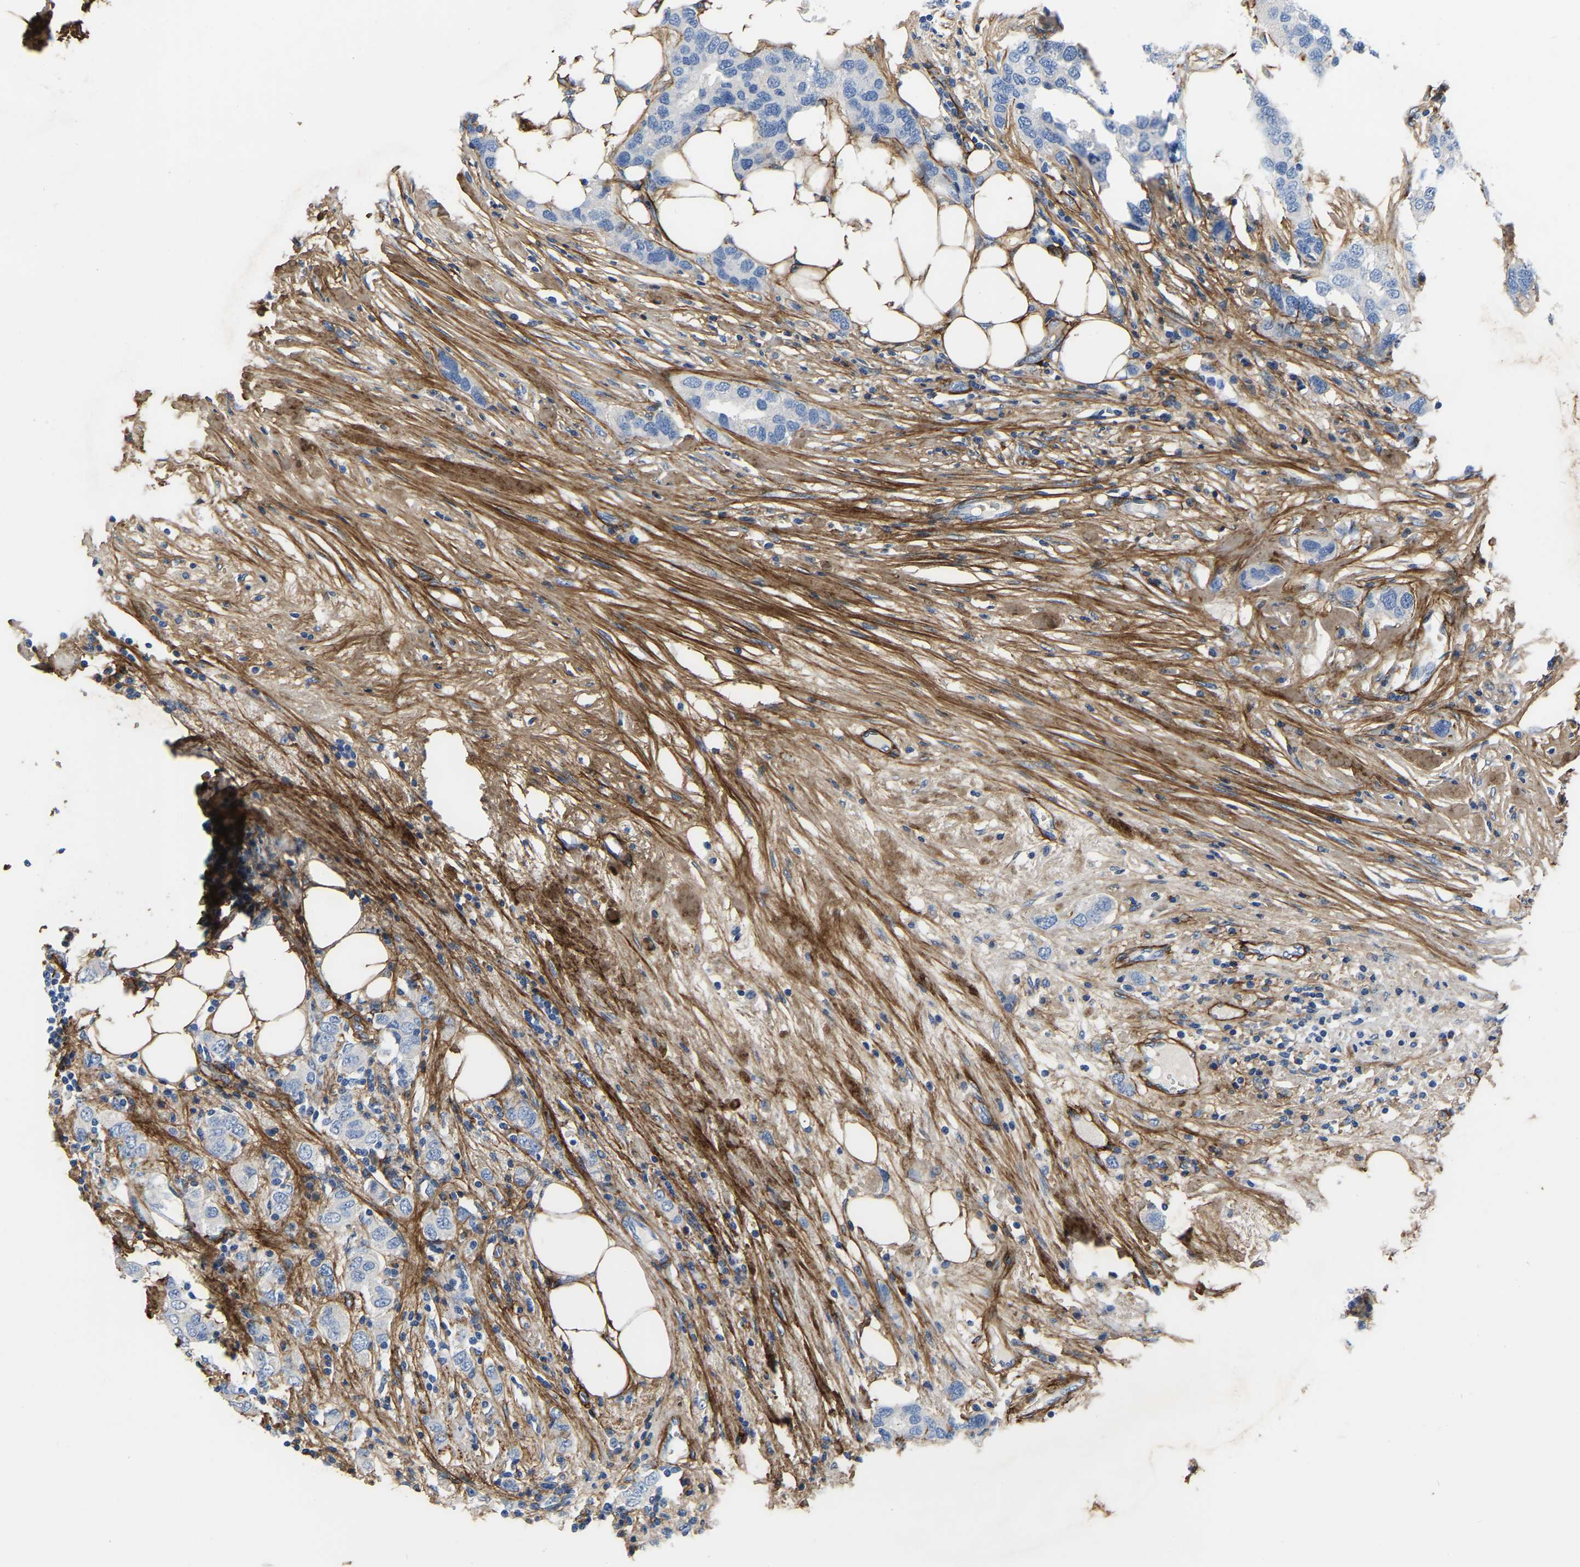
{"staining": {"intensity": "negative", "quantity": "none", "location": "none"}, "tissue": "breast cancer", "cell_type": "Tumor cells", "image_type": "cancer", "snomed": [{"axis": "morphology", "description": "Duct carcinoma"}, {"axis": "topography", "description": "Breast"}], "caption": "Tumor cells show no significant protein staining in infiltrating ductal carcinoma (breast). (IHC, brightfield microscopy, high magnification).", "gene": "COL6A1", "patient": {"sex": "female", "age": 50}}